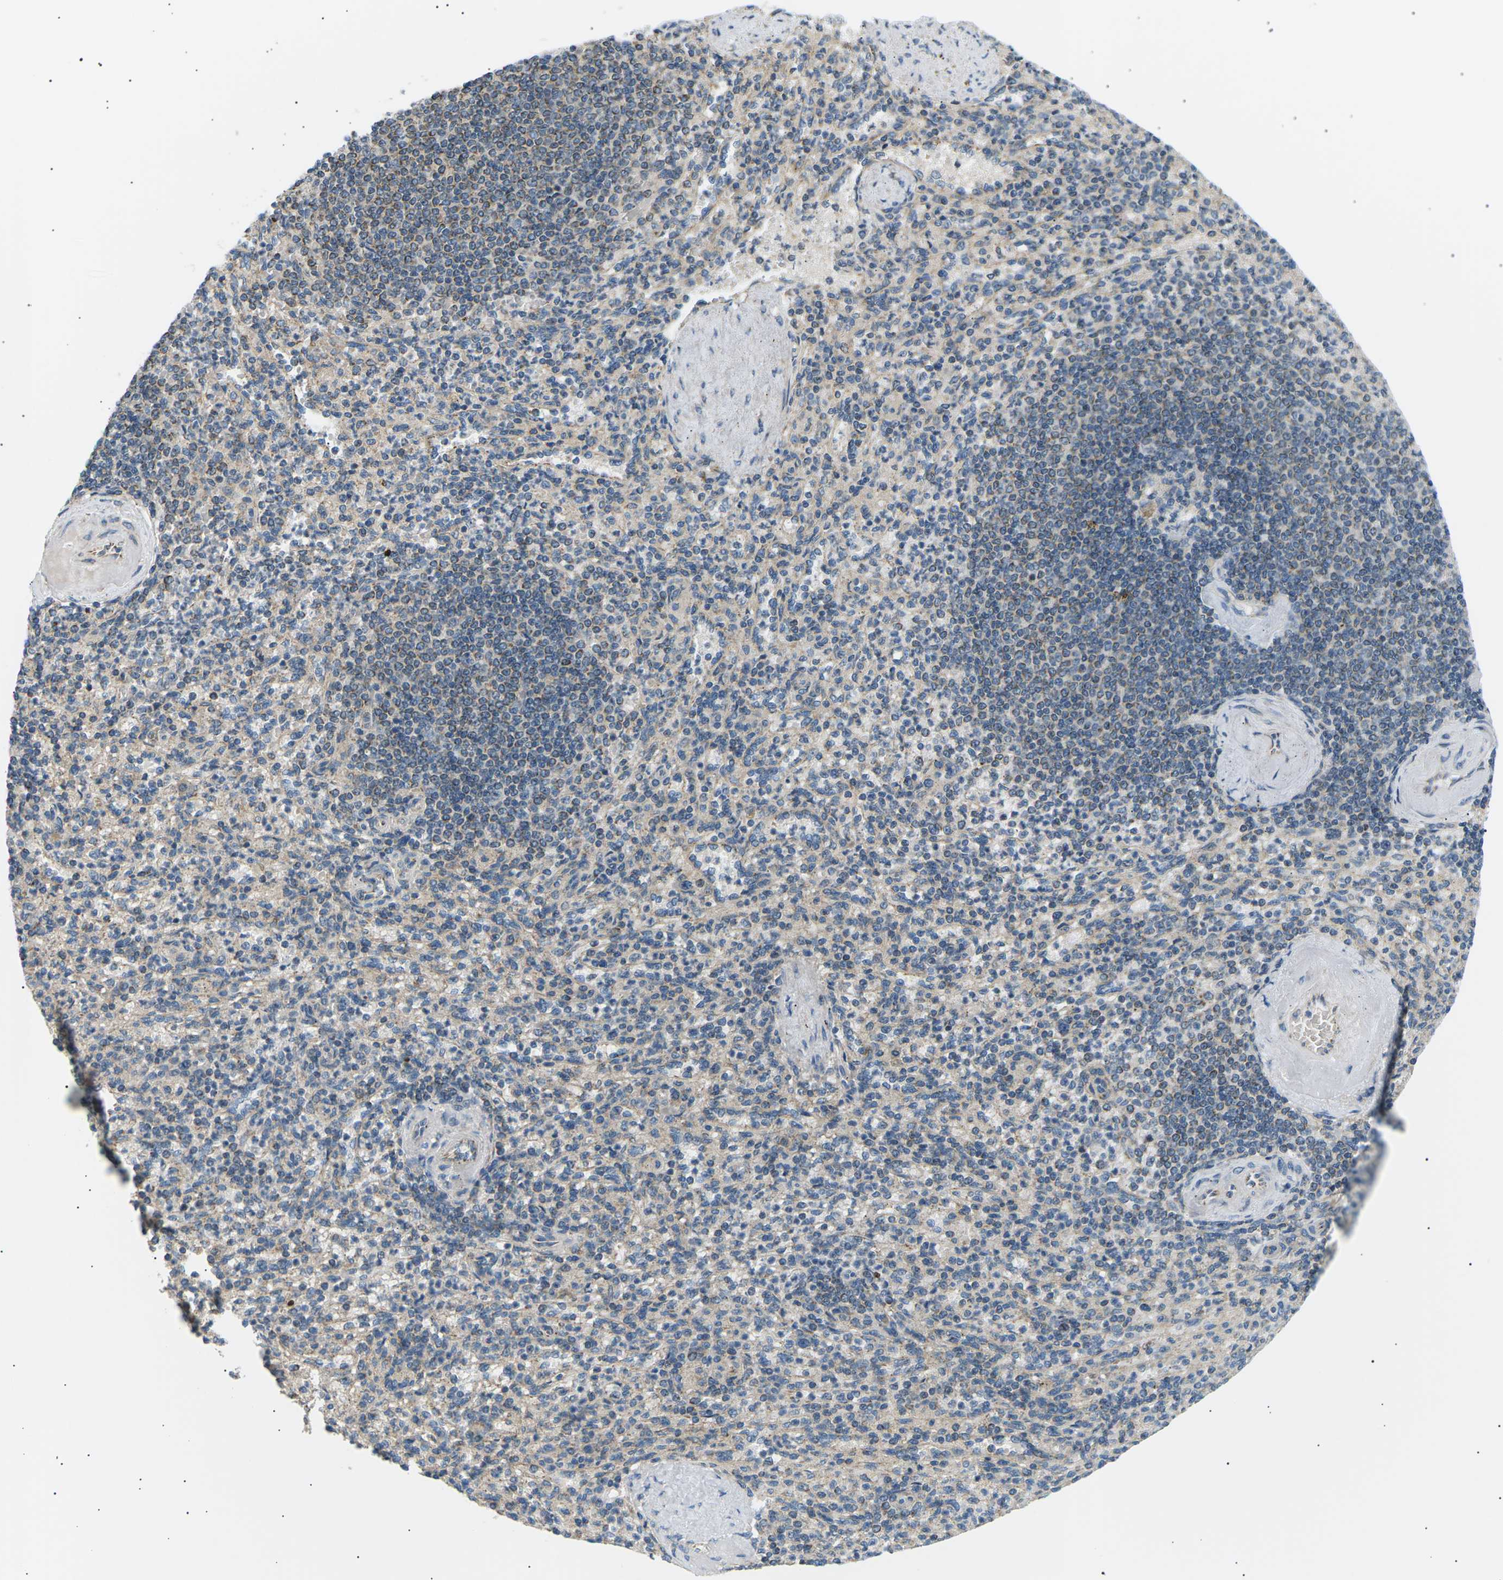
{"staining": {"intensity": "negative", "quantity": "none", "location": "none"}, "tissue": "spleen", "cell_type": "Cells in red pulp", "image_type": "normal", "snomed": [{"axis": "morphology", "description": "Normal tissue, NOS"}, {"axis": "topography", "description": "Spleen"}], "caption": "Cells in red pulp are negative for protein expression in benign human spleen. (DAB immunohistochemistry (IHC) with hematoxylin counter stain).", "gene": "TBC1D8", "patient": {"sex": "female", "age": 74}}